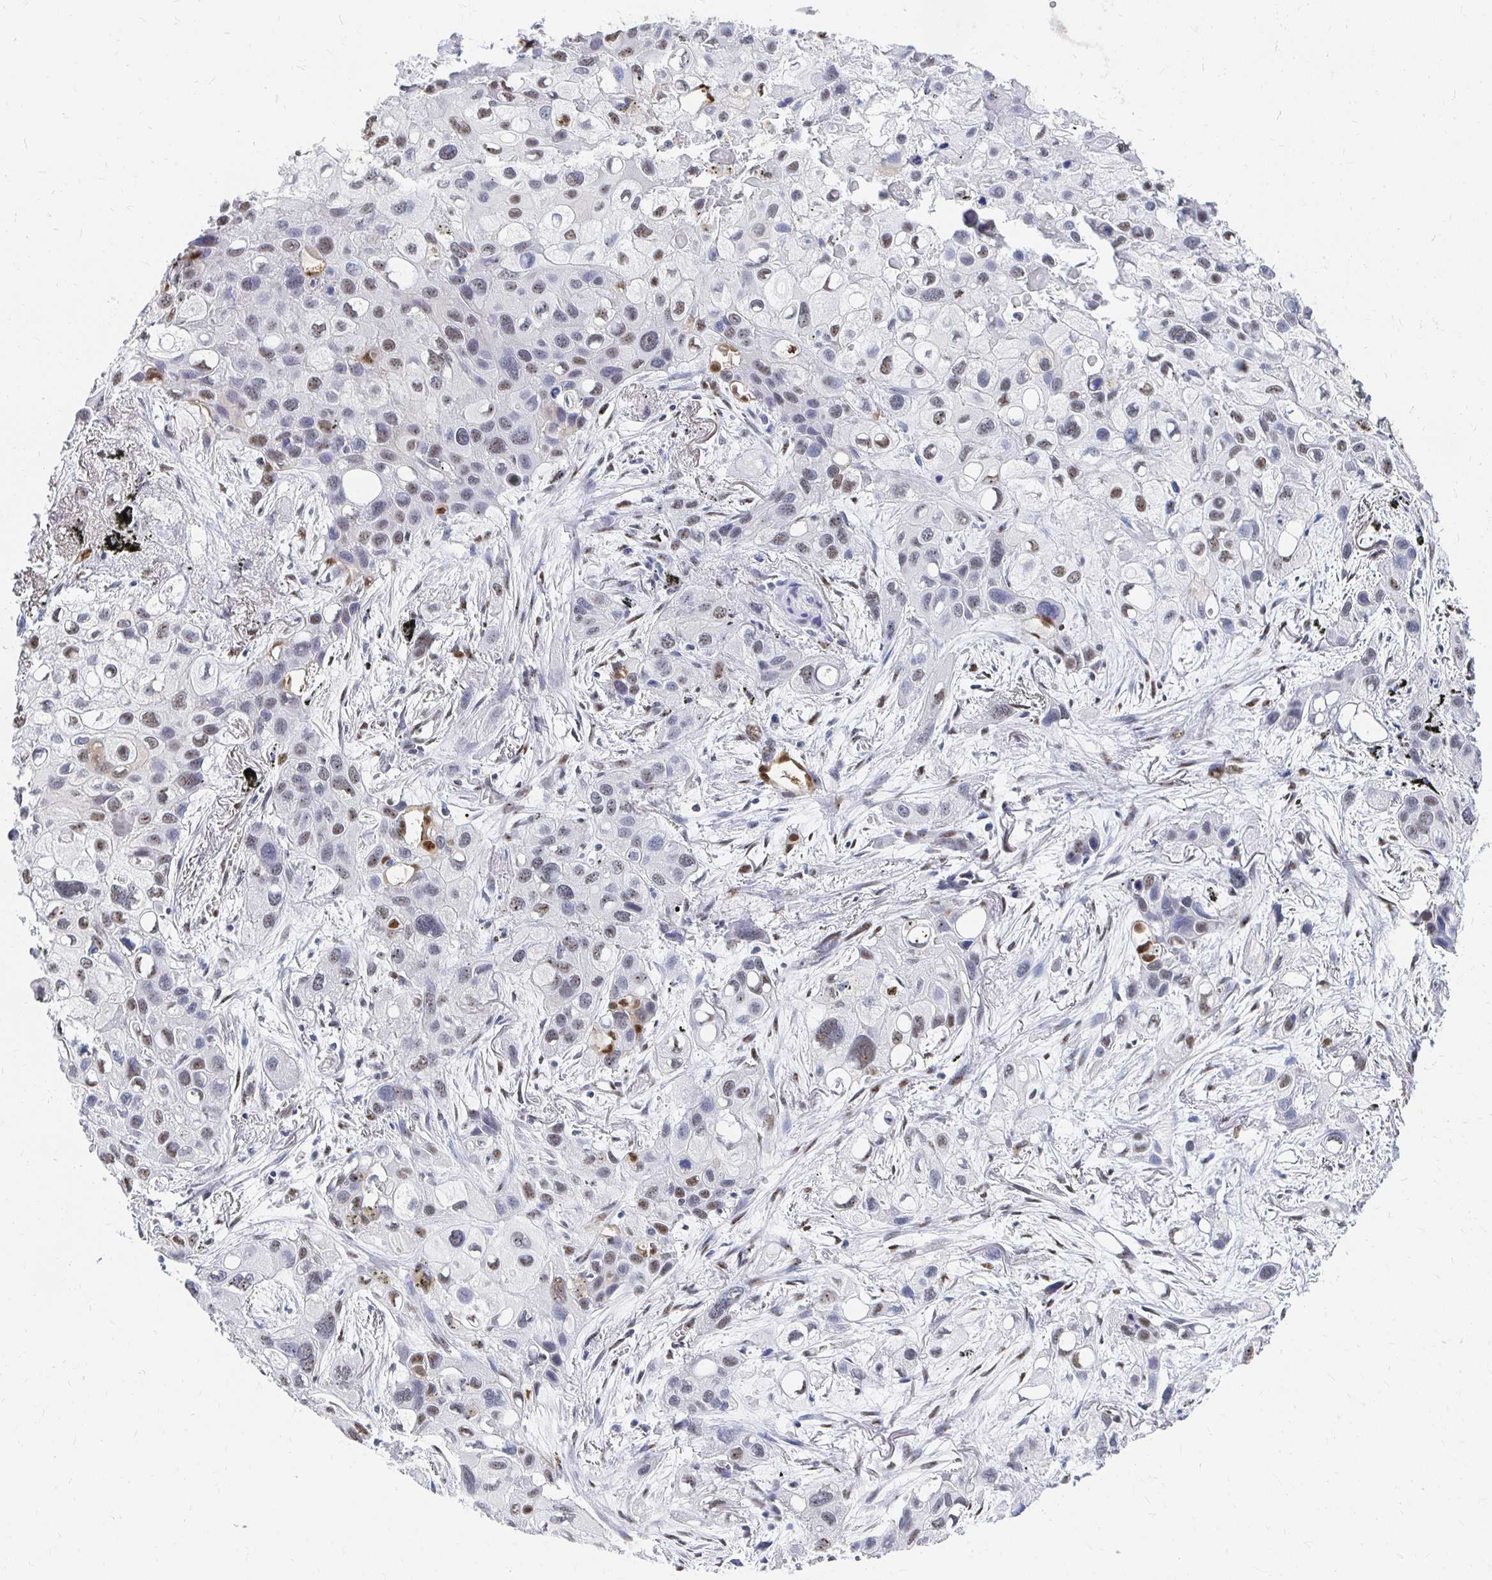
{"staining": {"intensity": "moderate", "quantity": "25%-75%", "location": "nuclear"}, "tissue": "lung cancer", "cell_type": "Tumor cells", "image_type": "cancer", "snomed": [{"axis": "morphology", "description": "Squamous cell carcinoma, NOS"}, {"axis": "morphology", "description": "Squamous cell carcinoma, metastatic, NOS"}, {"axis": "topography", "description": "Lung"}], "caption": "A brown stain highlights moderate nuclear expression of a protein in human squamous cell carcinoma (lung) tumor cells.", "gene": "CLIC3", "patient": {"sex": "male", "age": 59}}